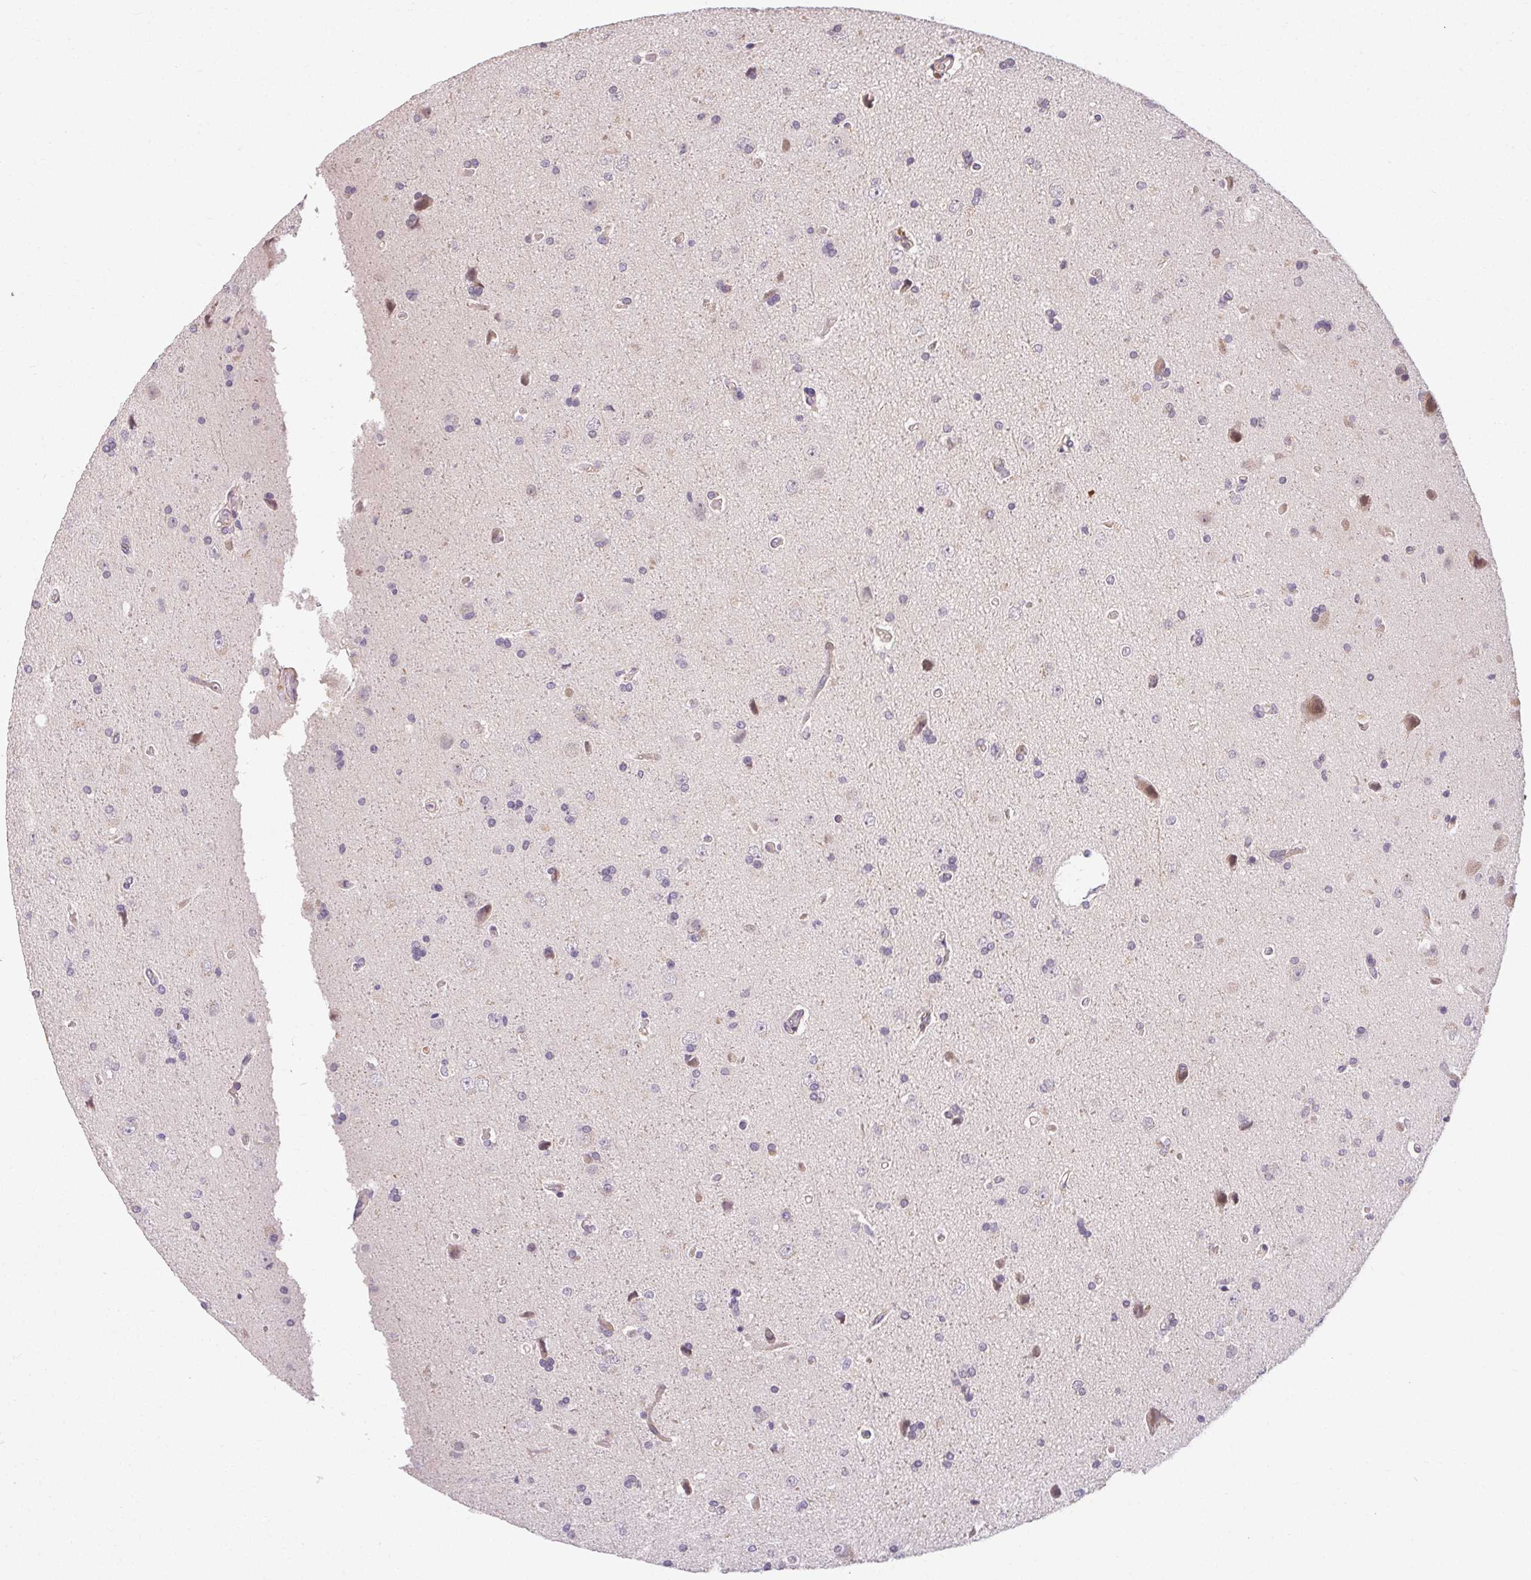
{"staining": {"intensity": "negative", "quantity": "none", "location": "none"}, "tissue": "glioma", "cell_type": "Tumor cells", "image_type": "cancer", "snomed": [{"axis": "morphology", "description": "Glioma, malignant, High grade"}, {"axis": "topography", "description": "Cerebral cortex"}], "caption": "The immunohistochemistry photomicrograph has no significant expression in tumor cells of malignant glioma (high-grade) tissue.", "gene": "TMEM52B", "patient": {"sex": "male", "age": 70}}